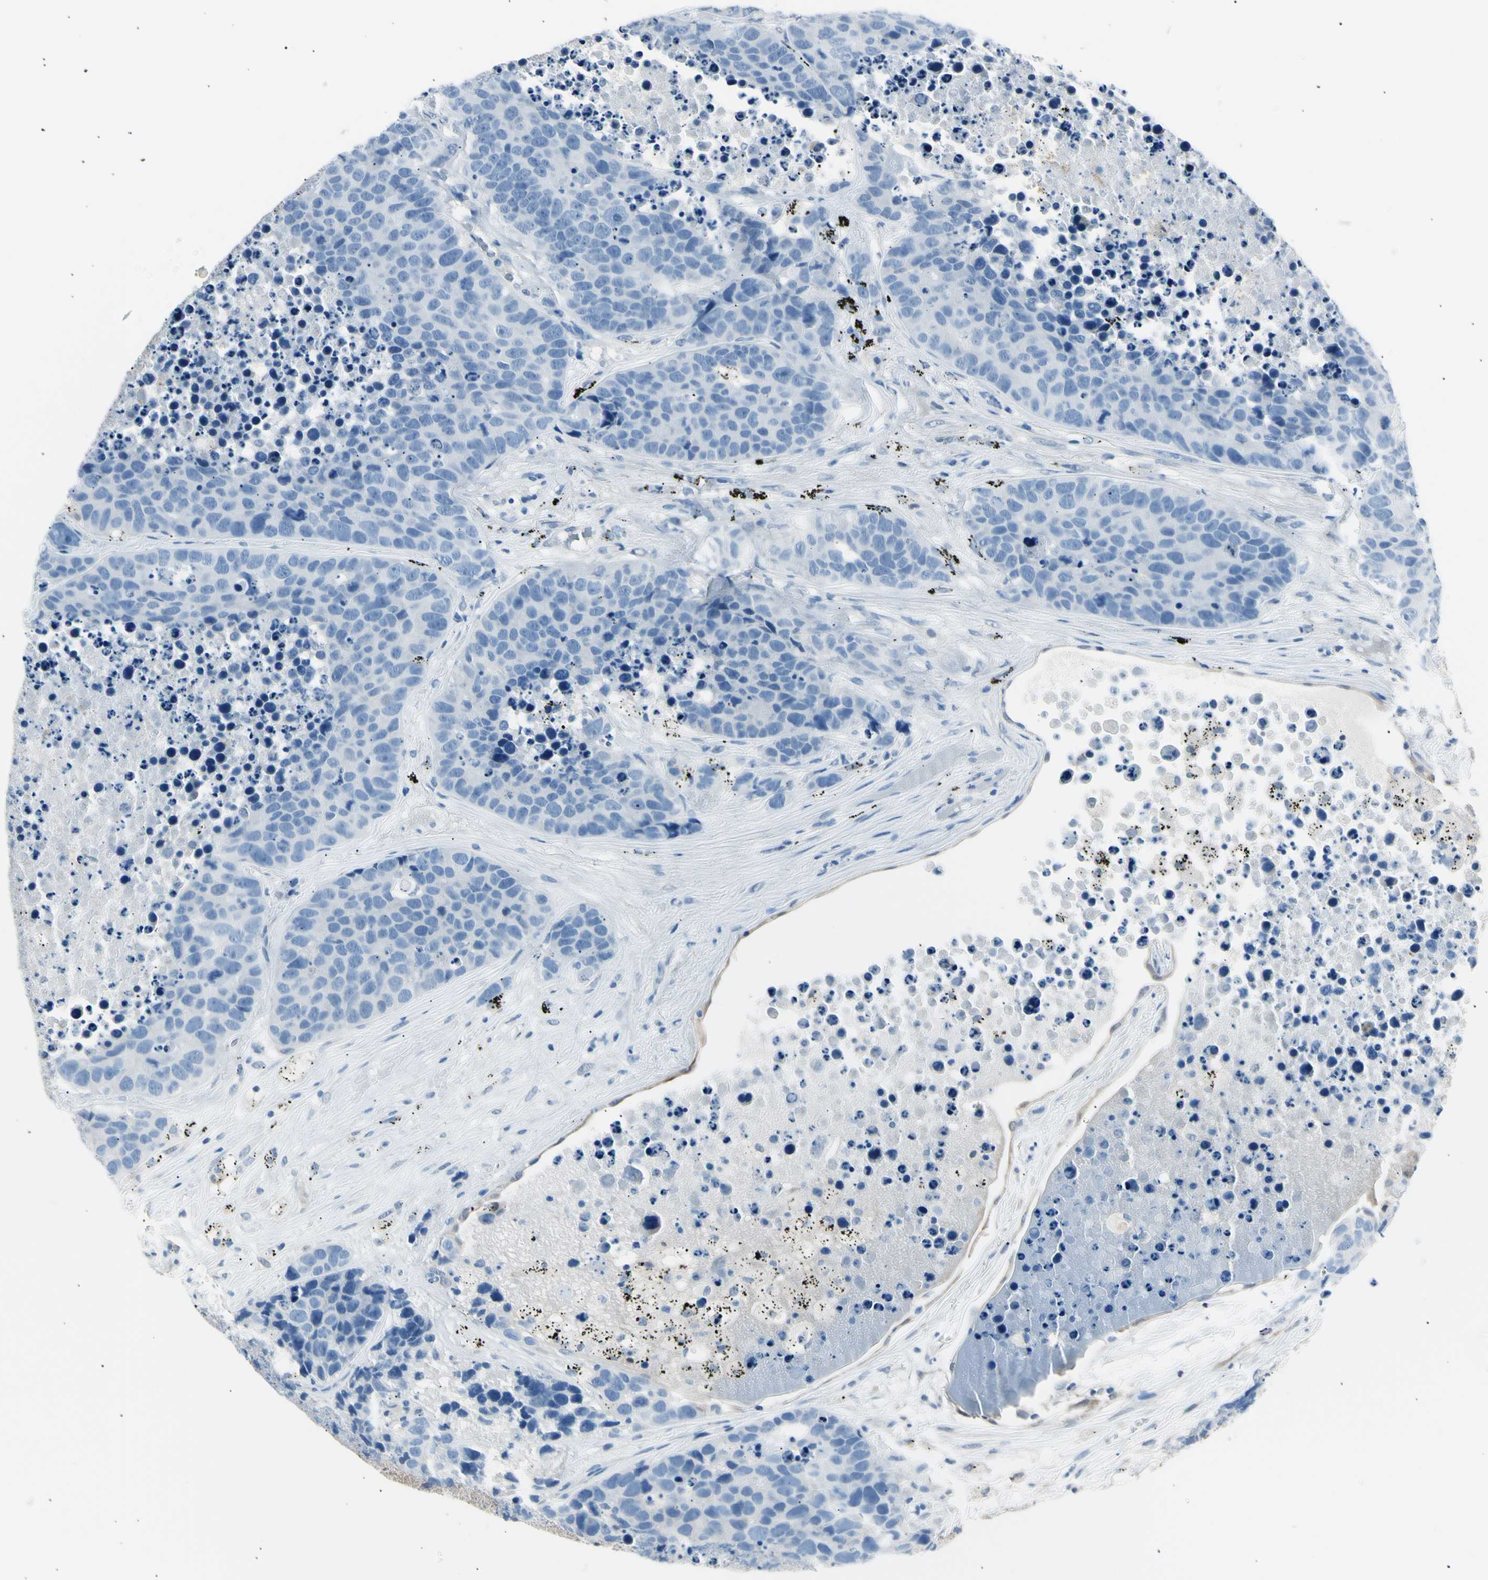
{"staining": {"intensity": "negative", "quantity": "none", "location": "none"}, "tissue": "carcinoid", "cell_type": "Tumor cells", "image_type": "cancer", "snomed": [{"axis": "morphology", "description": "Carcinoid, malignant, NOS"}, {"axis": "topography", "description": "Lung"}], "caption": "The immunohistochemistry micrograph has no significant expression in tumor cells of carcinoid tissue.", "gene": "LHPP", "patient": {"sex": "male", "age": 60}}